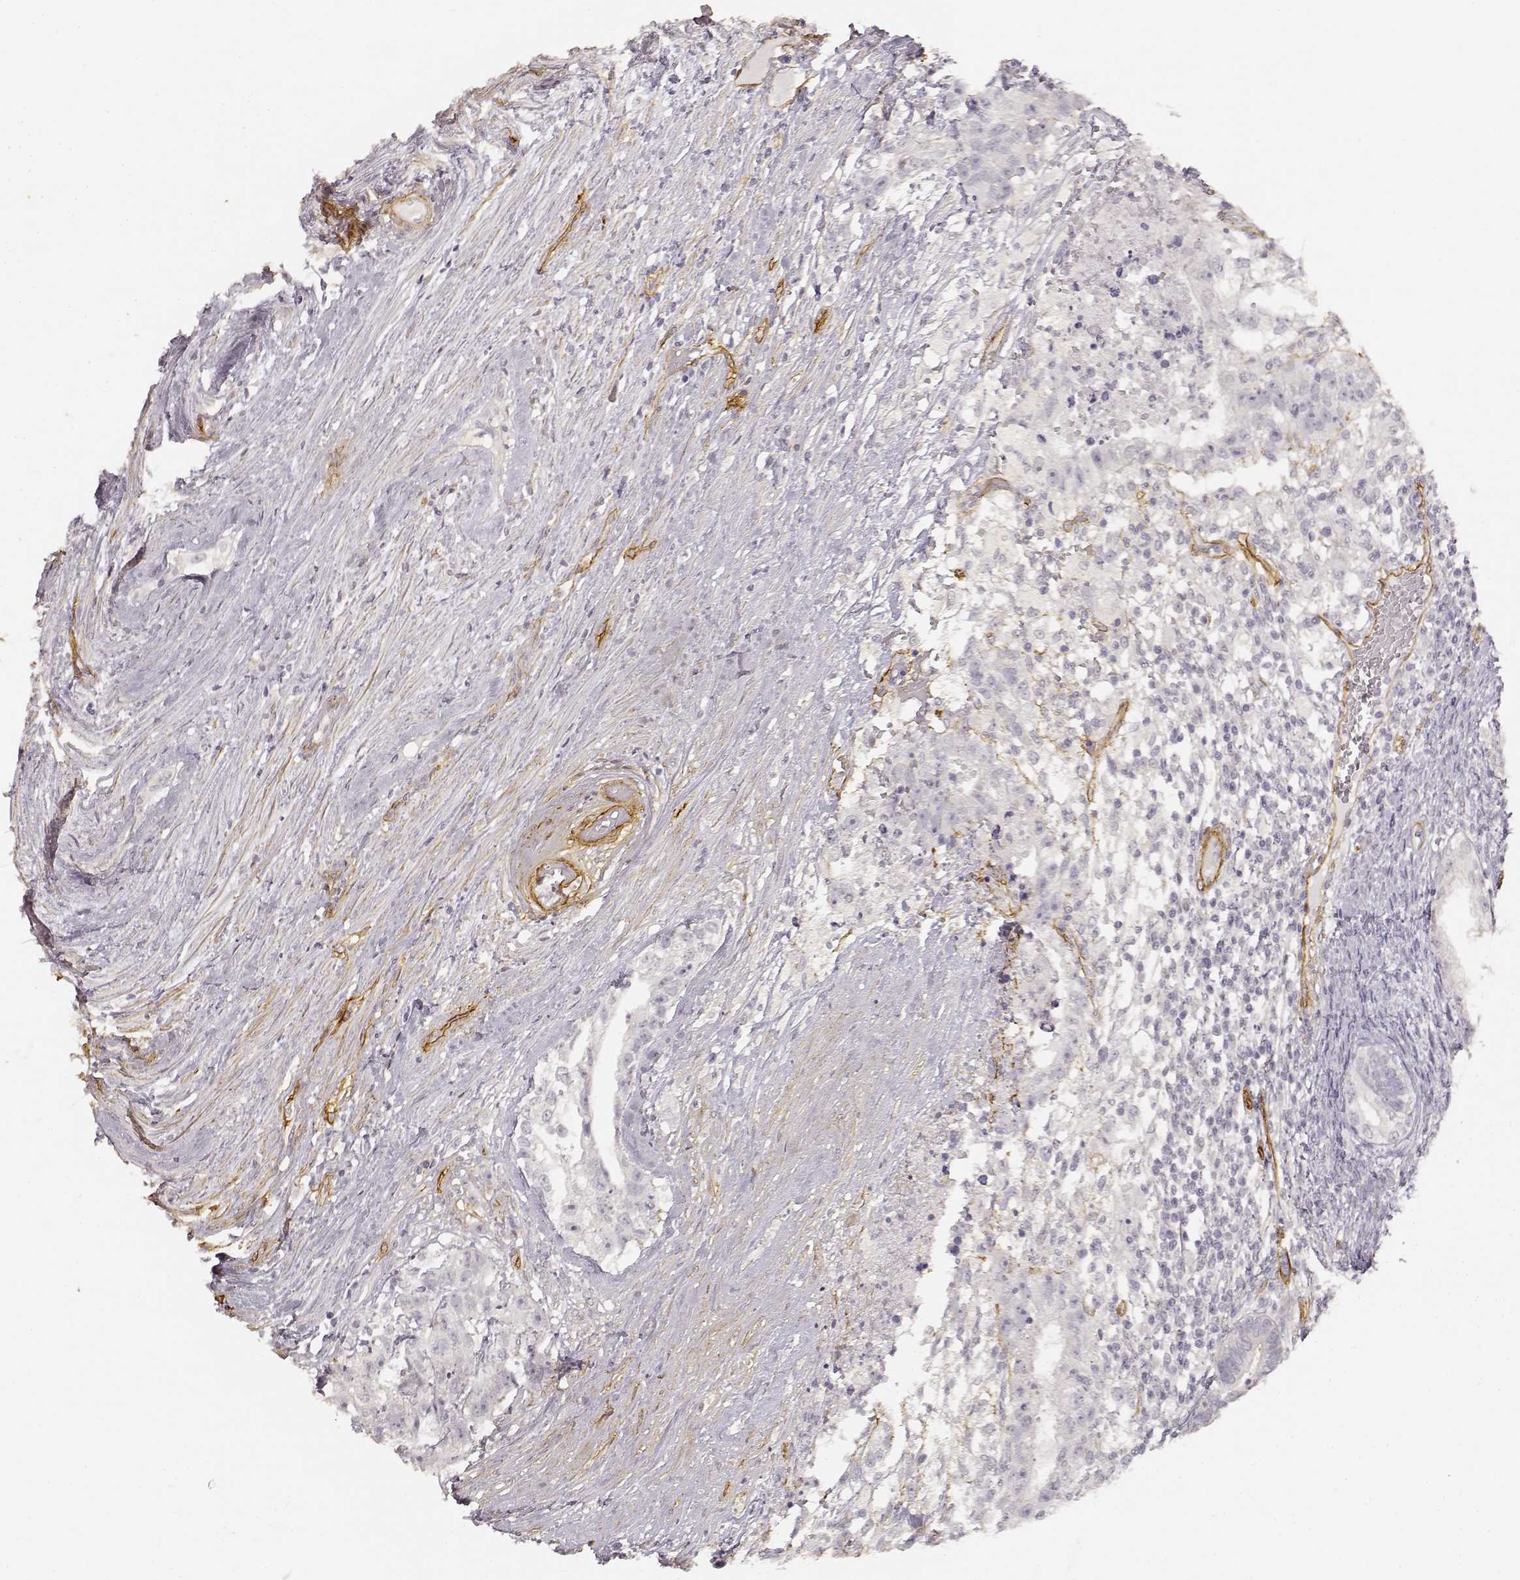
{"staining": {"intensity": "negative", "quantity": "none", "location": "none"}, "tissue": "testis cancer", "cell_type": "Tumor cells", "image_type": "cancer", "snomed": [{"axis": "morphology", "description": "Seminoma, NOS"}, {"axis": "morphology", "description": "Carcinoma, Embryonal, NOS"}, {"axis": "topography", "description": "Testis"}], "caption": "Protein analysis of testis cancer exhibits no significant positivity in tumor cells. Brightfield microscopy of IHC stained with DAB (brown) and hematoxylin (blue), captured at high magnification.", "gene": "LAMA4", "patient": {"sex": "male", "age": 41}}